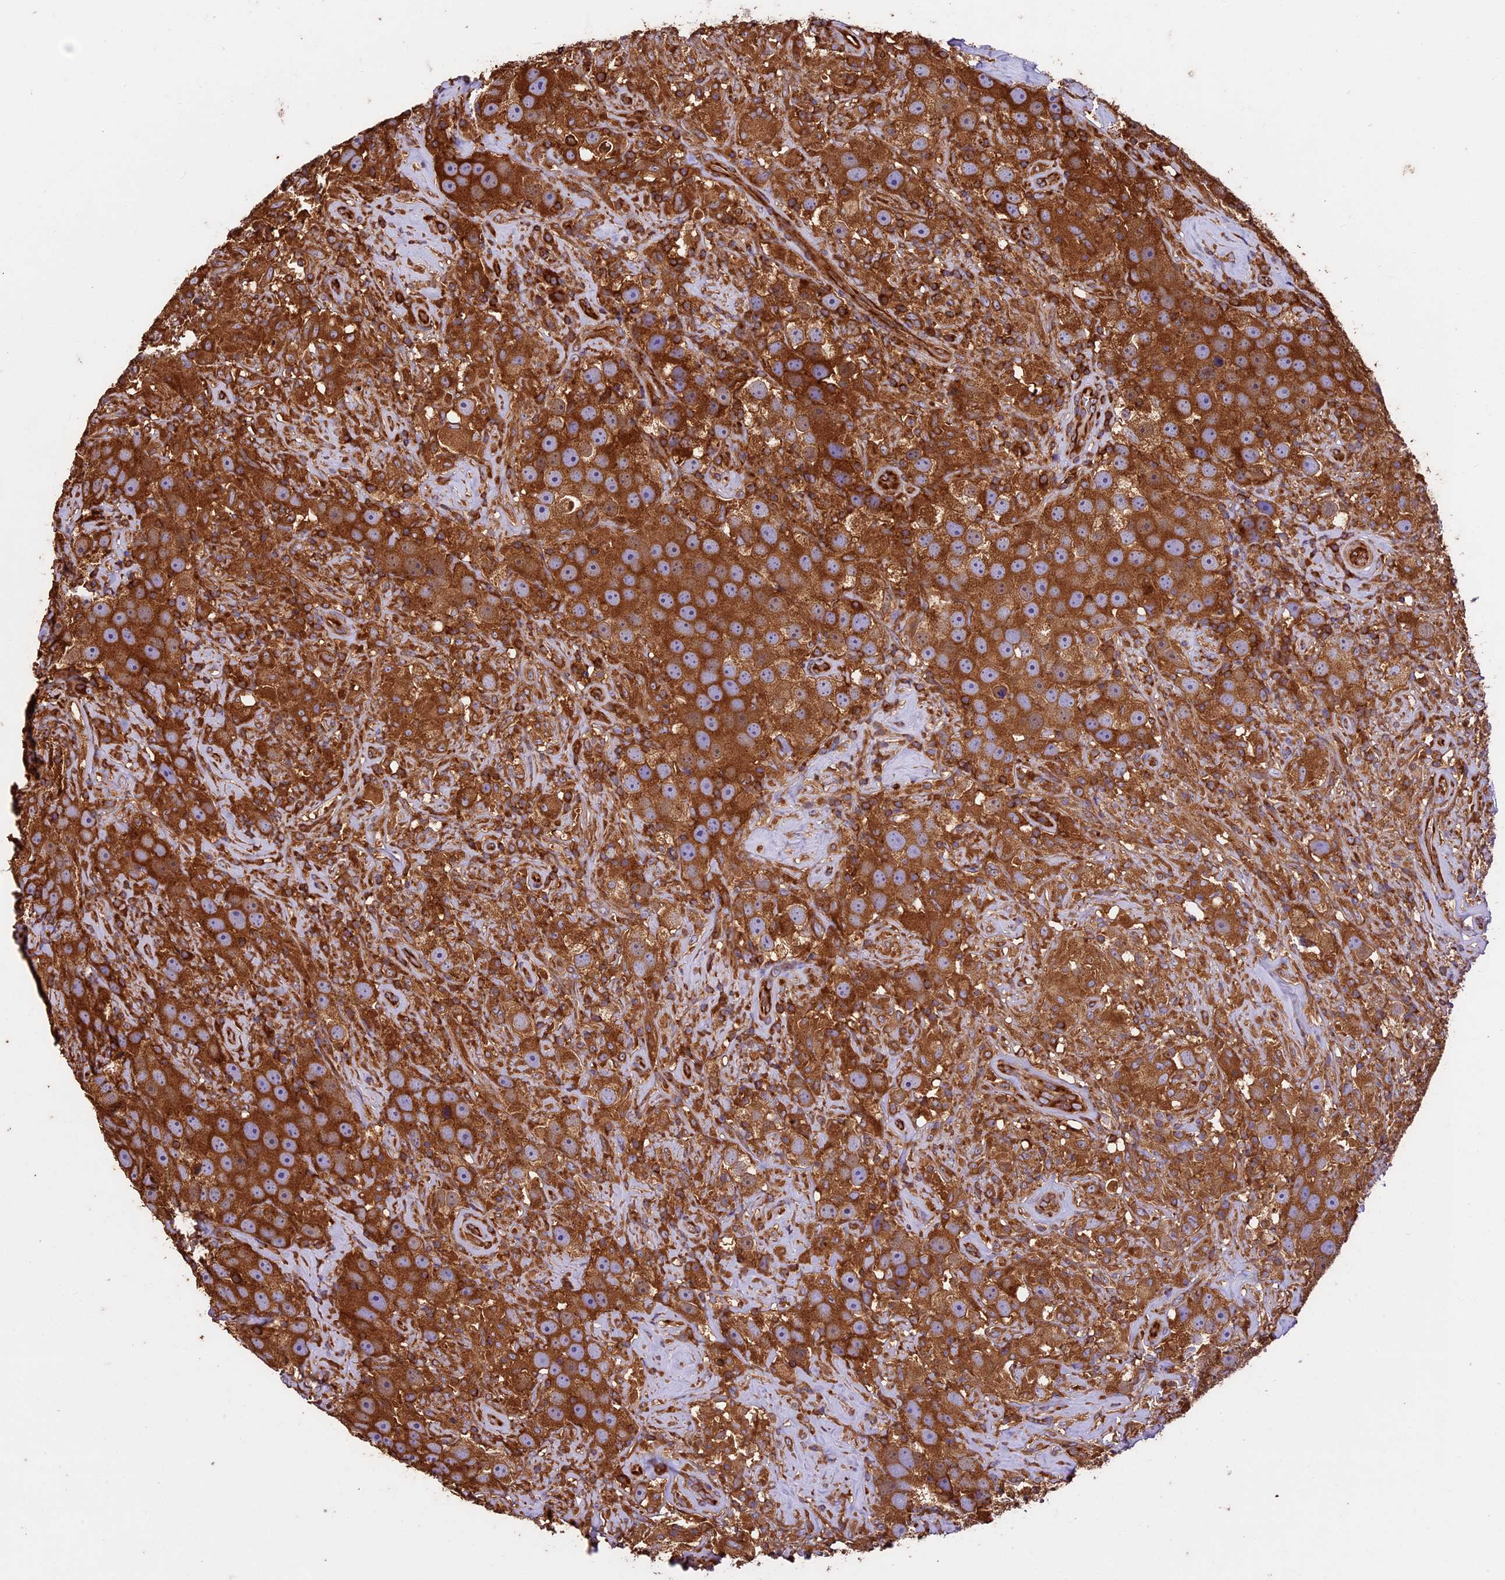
{"staining": {"intensity": "strong", "quantity": ">75%", "location": "cytoplasmic/membranous"}, "tissue": "testis cancer", "cell_type": "Tumor cells", "image_type": "cancer", "snomed": [{"axis": "morphology", "description": "Seminoma, NOS"}, {"axis": "topography", "description": "Testis"}], "caption": "Strong cytoplasmic/membranous positivity for a protein is appreciated in approximately >75% of tumor cells of testis cancer using IHC.", "gene": "KARS1", "patient": {"sex": "male", "age": 49}}